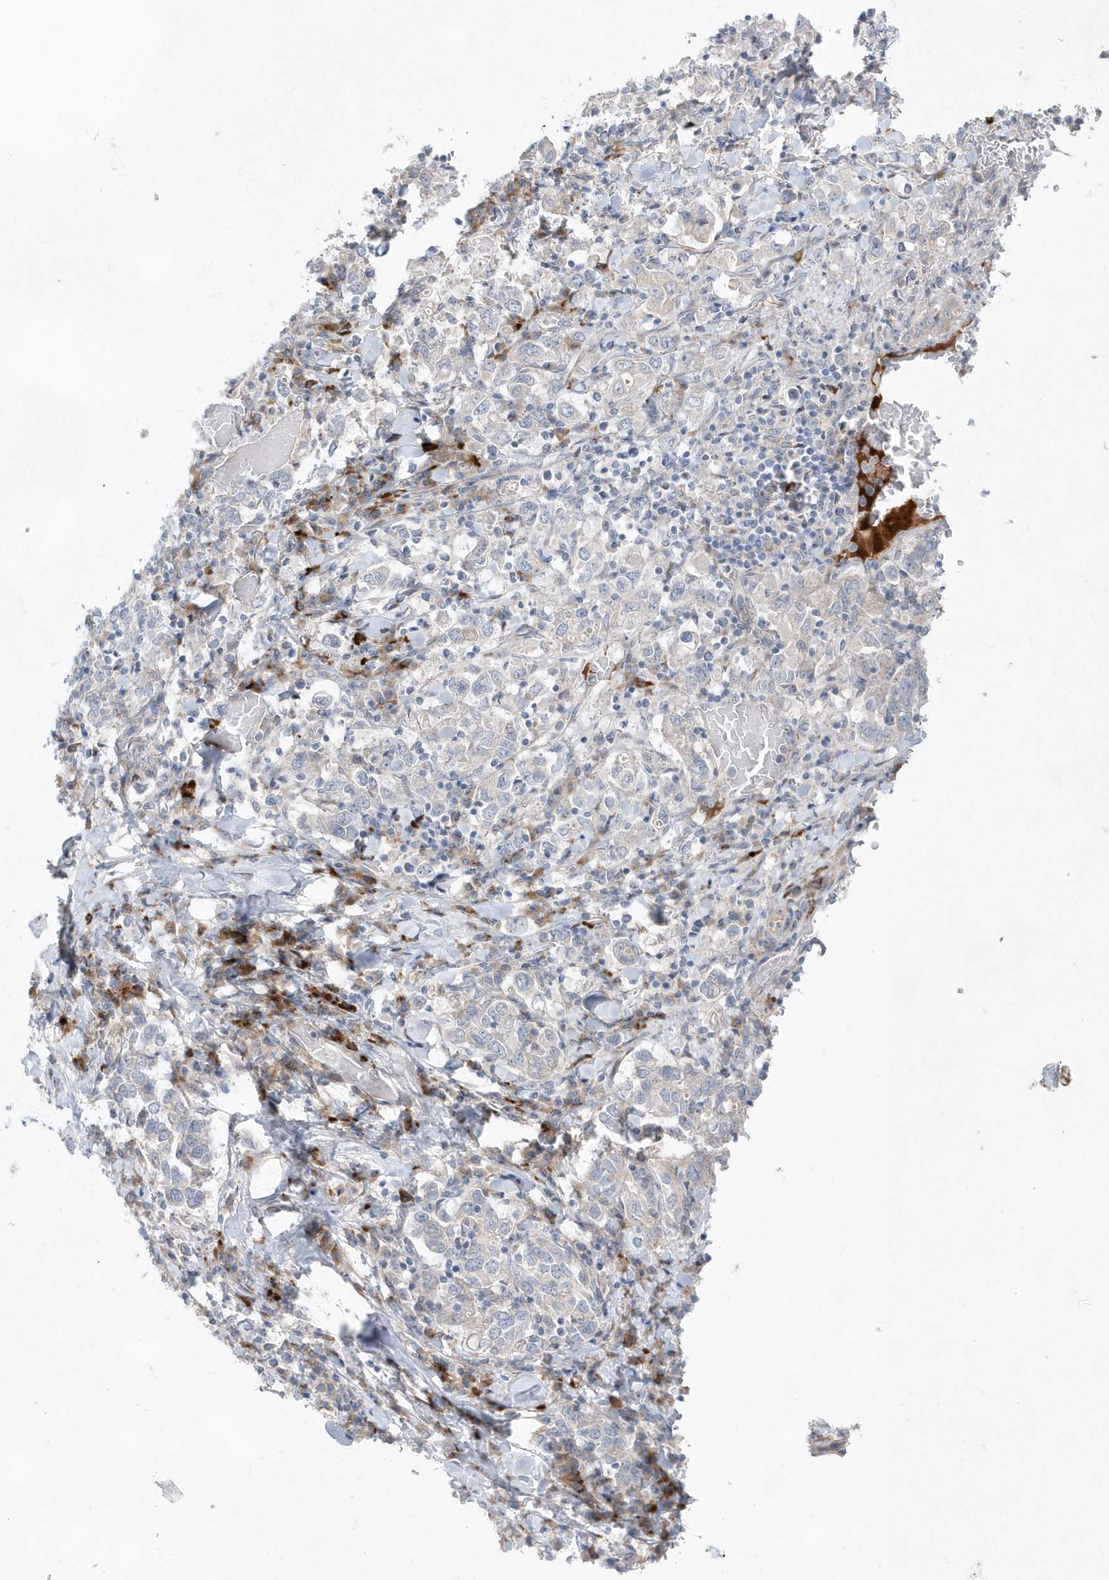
{"staining": {"intensity": "negative", "quantity": "none", "location": "none"}, "tissue": "stomach cancer", "cell_type": "Tumor cells", "image_type": "cancer", "snomed": [{"axis": "morphology", "description": "Adenocarcinoma, NOS"}, {"axis": "topography", "description": "Stomach, upper"}], "caption": "Stomach cancer was stained to show a protein in brown. There is no significant staining in tumor cells. (Immunohistochemistry, brightfield microscopy, high magnification).", "gene": "TMEM132B", "patient": {"sex": "male", "age": 62}}